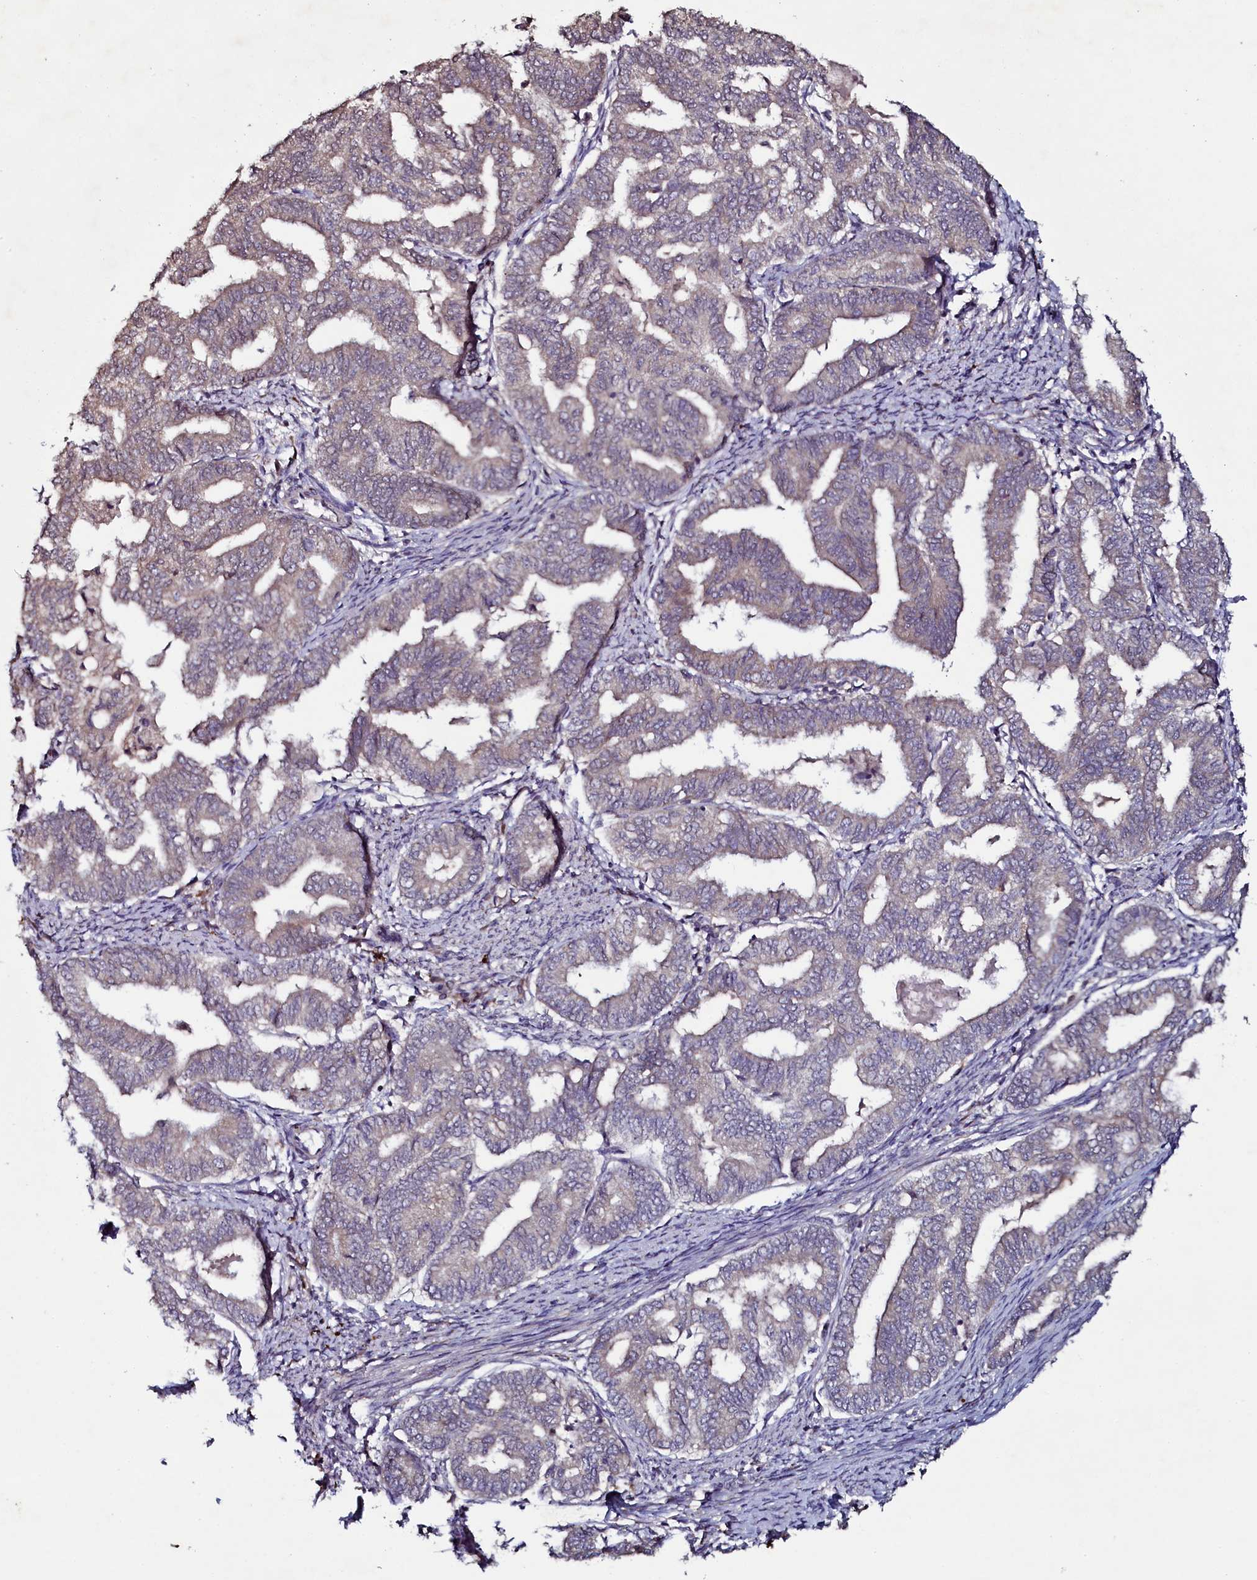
{"staining": {"intensity": "weak", "quantity": "25%-75%", "location": "cytoplasmic/membranous"}, "tissue": "endometrial cancer", "cell_type": "Tumor cells", "image_type": "cancer", "snomed": [{"axis": "morphology", "description": "Adenocarcinoma, NOS"}, {"axis": "topography", "description": "Endometrium"}], "caption": "This micrograph demonstrates endometrial cancer (adenocarcinoma) stained with IHC to label a protein in brown. The cytoplasmic/membranous of tumor cells show weak positivity for the protein. Nuclei are counter-stained blue.", "gene": "SEC24C", "patient": {"sex": "female", "age": 79}}